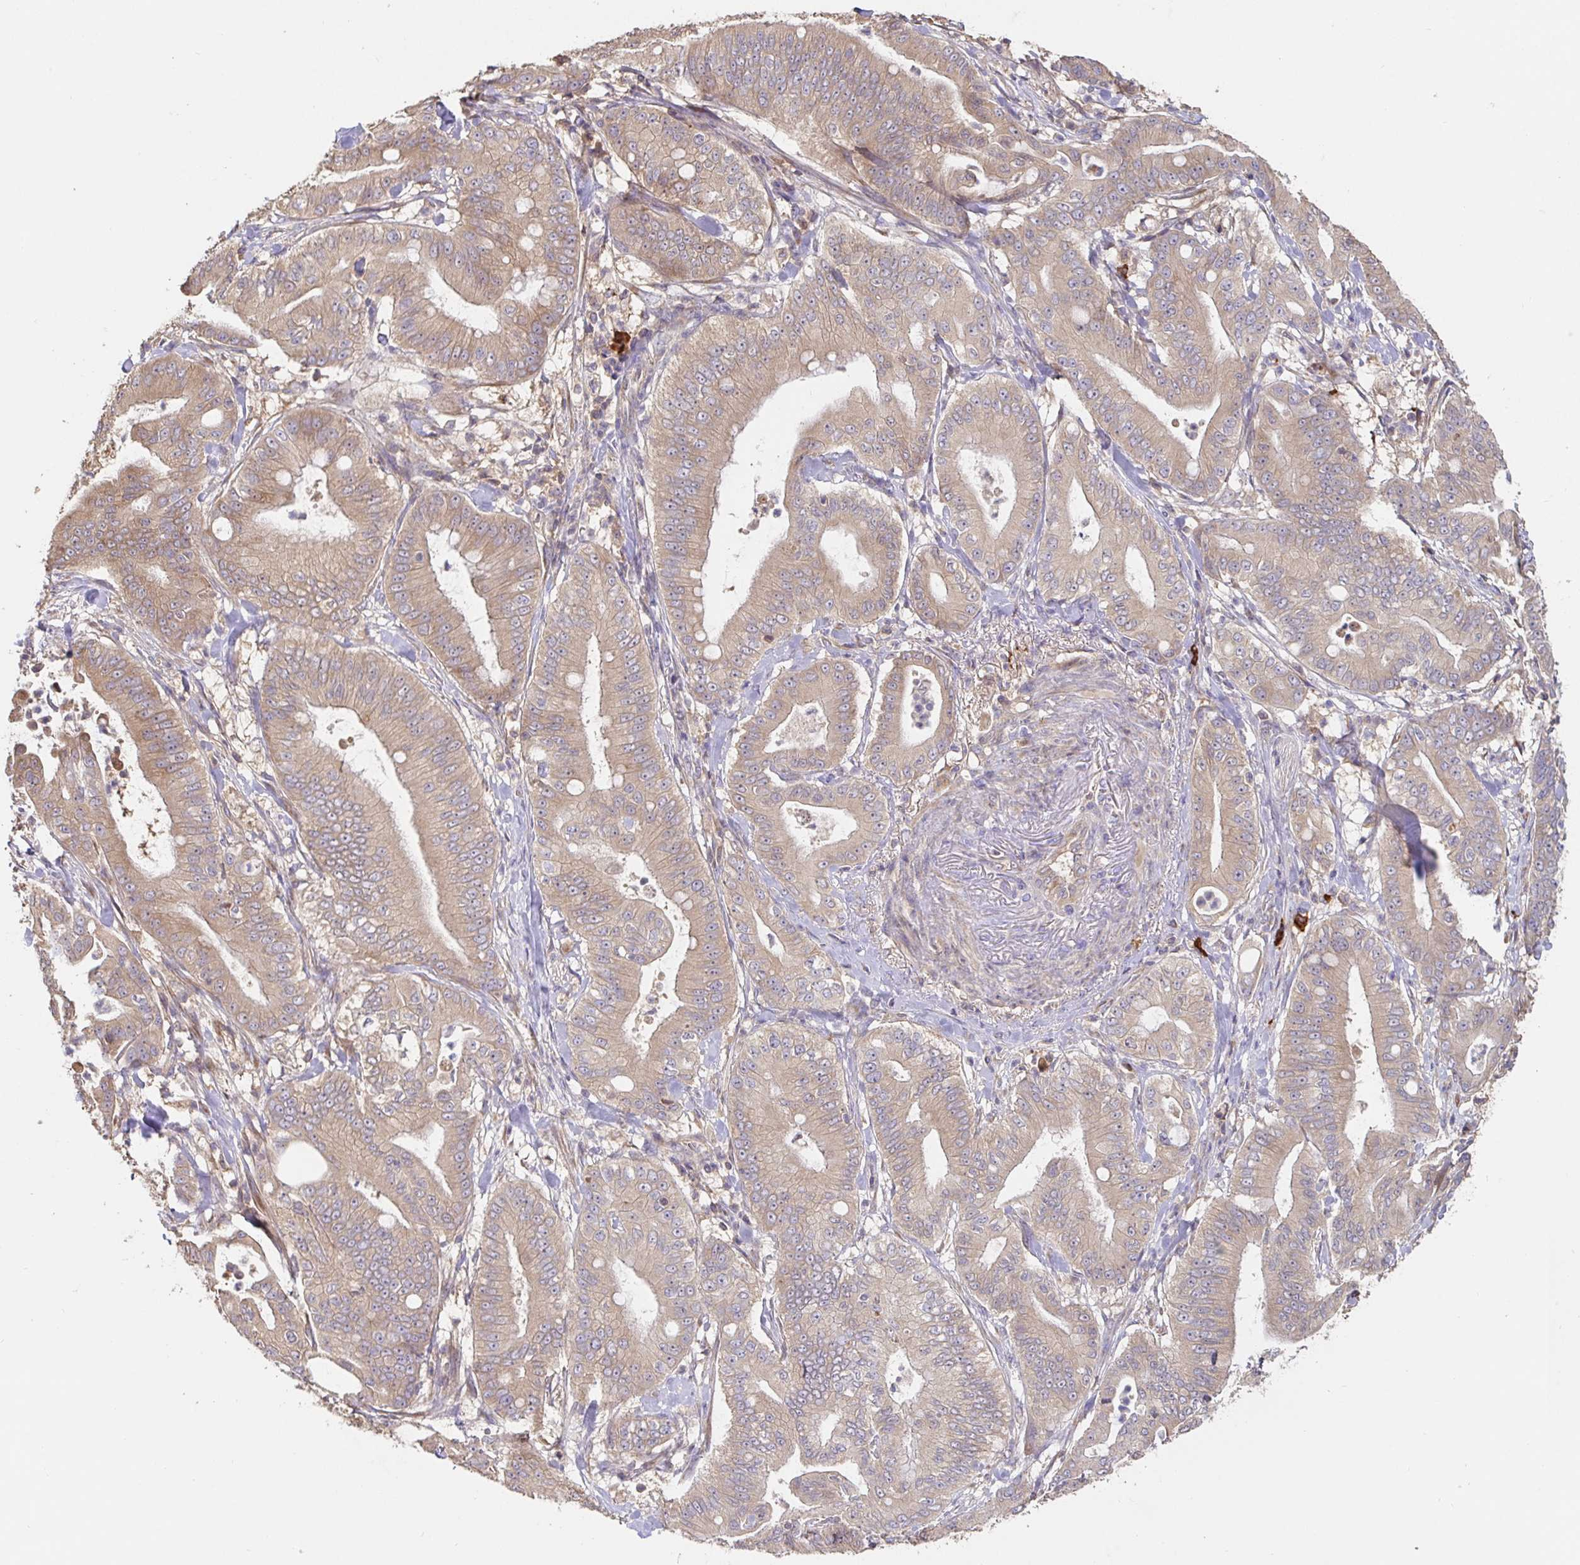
{"staining": {"intensity": "weak", "quantity": "25%-75%", "location": "cytoplasmic/membranous"}, "tissue": "pancreatic cancer", "cell_type": "Tumor cells", "image_type": "cancer", "snomed": [{"axis": "morphology", "description": "Adenocarcinoma, NOS"}, {"axis": "topography", "description": "Pancreas"}], "caption": "Protein staining reveals weak cytoplasmic/membranous expression in about 25%-75% of tumor cells in adenocarcinoma (pancreatic).", "gene": "HAGH", "patient": {"sex": "male", "age": 71}}